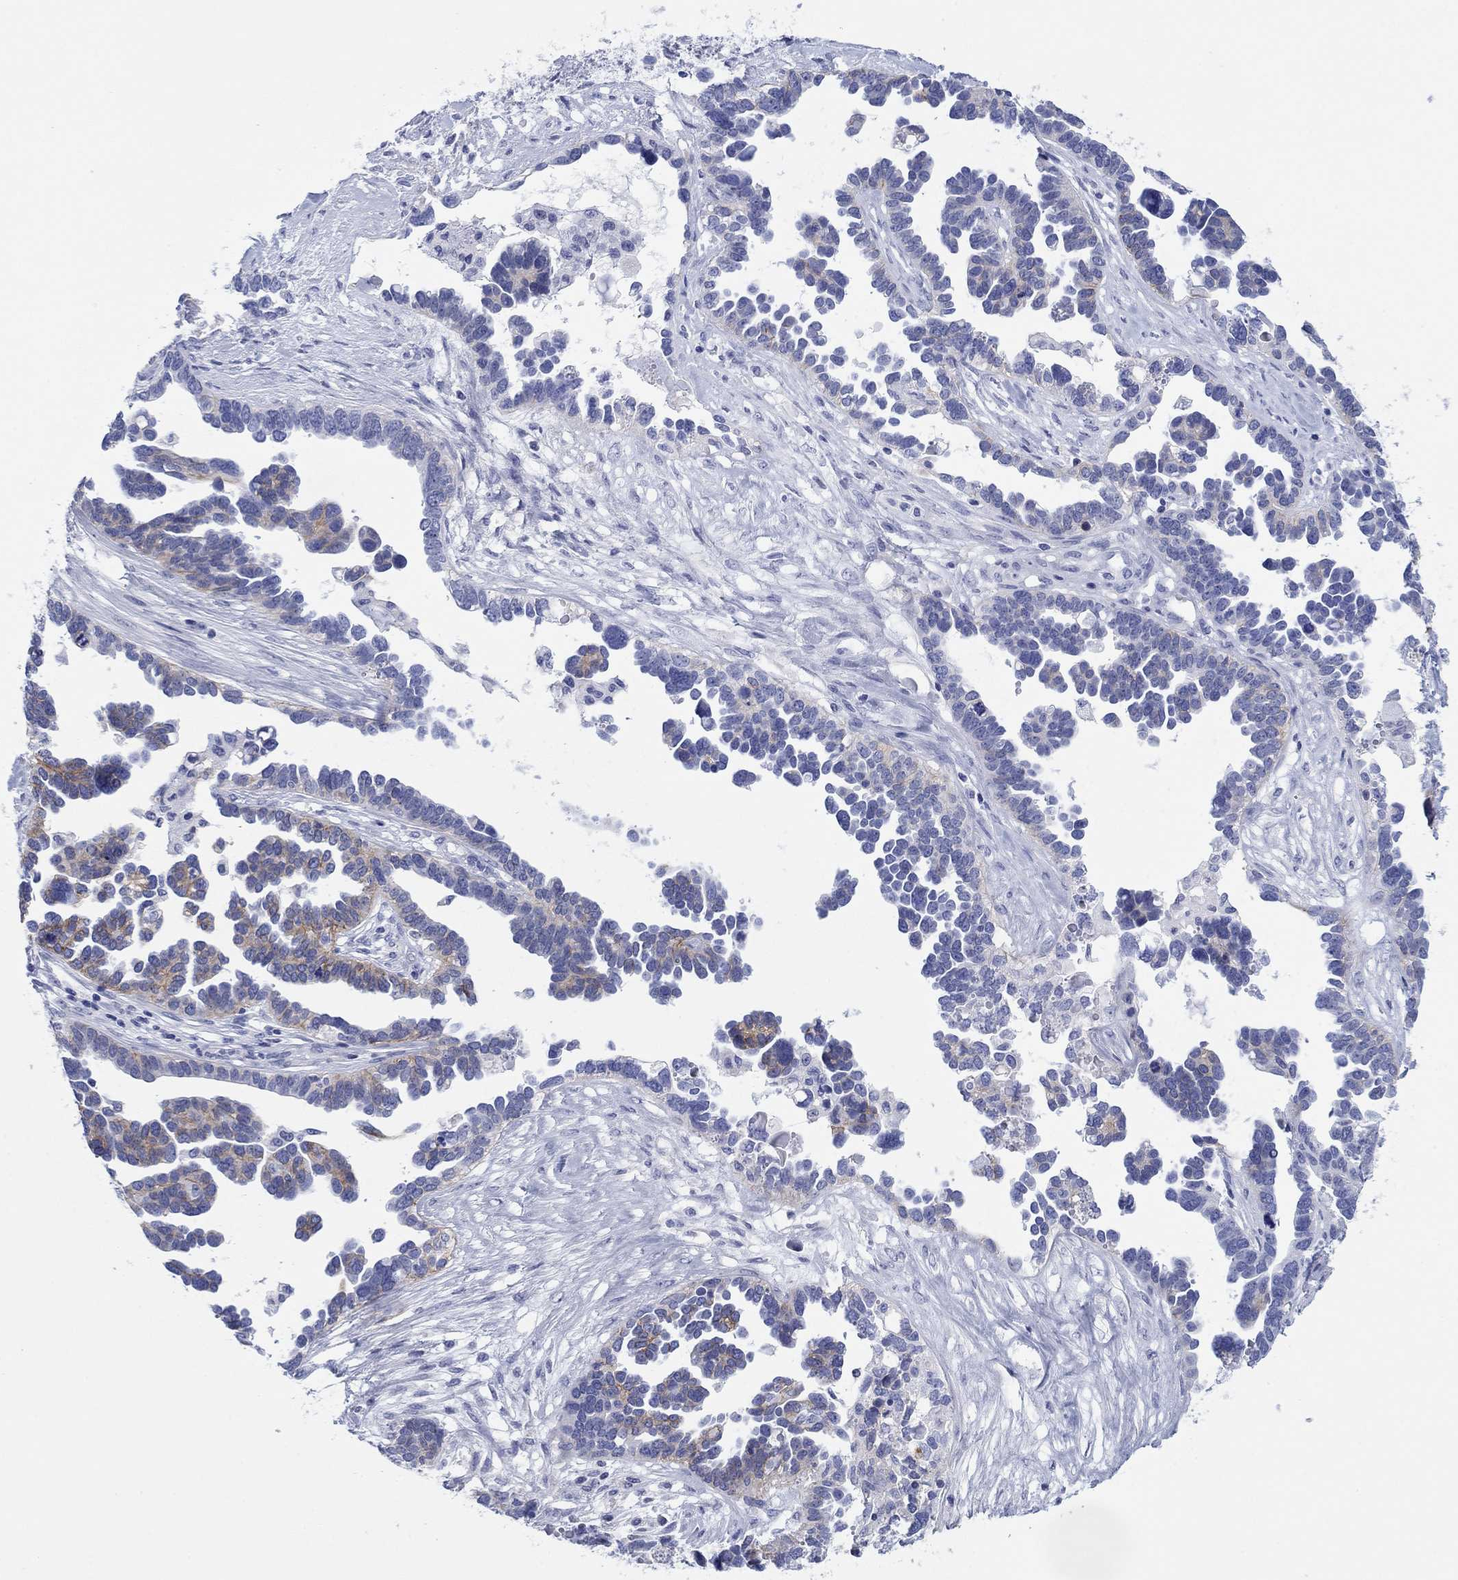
{"staining": {"intensity": "moderate", "quantity": "<25%", "location": "cytoplasmic/membranous"}, "tissue": "ovarian cancer", "cell_type": "Tumor cells", "image_type": "cancer", "snomed": [{"axis": "morphology", "description": "Cystadenocarcinoma, serous, NOS"}, {"axis": "topography", "description": "Ovary"}], "caption": "Immunohistochemistry staining of ovarian serous cystadenocarcinoma, which exhibits low levels of moderate cytoplasmic/membranous positivity in about <25% of tumor cells indicating moderate cytoplasmic/membranous protein positivity. The staining was performed using DAB (3,3'-diaminobenzidine) (brown) for protein detection and nuclei were counterstained in hematoxylin (blue).", "gene": "ATP1B1", "patient": {"sex": "female", "age": 54}}